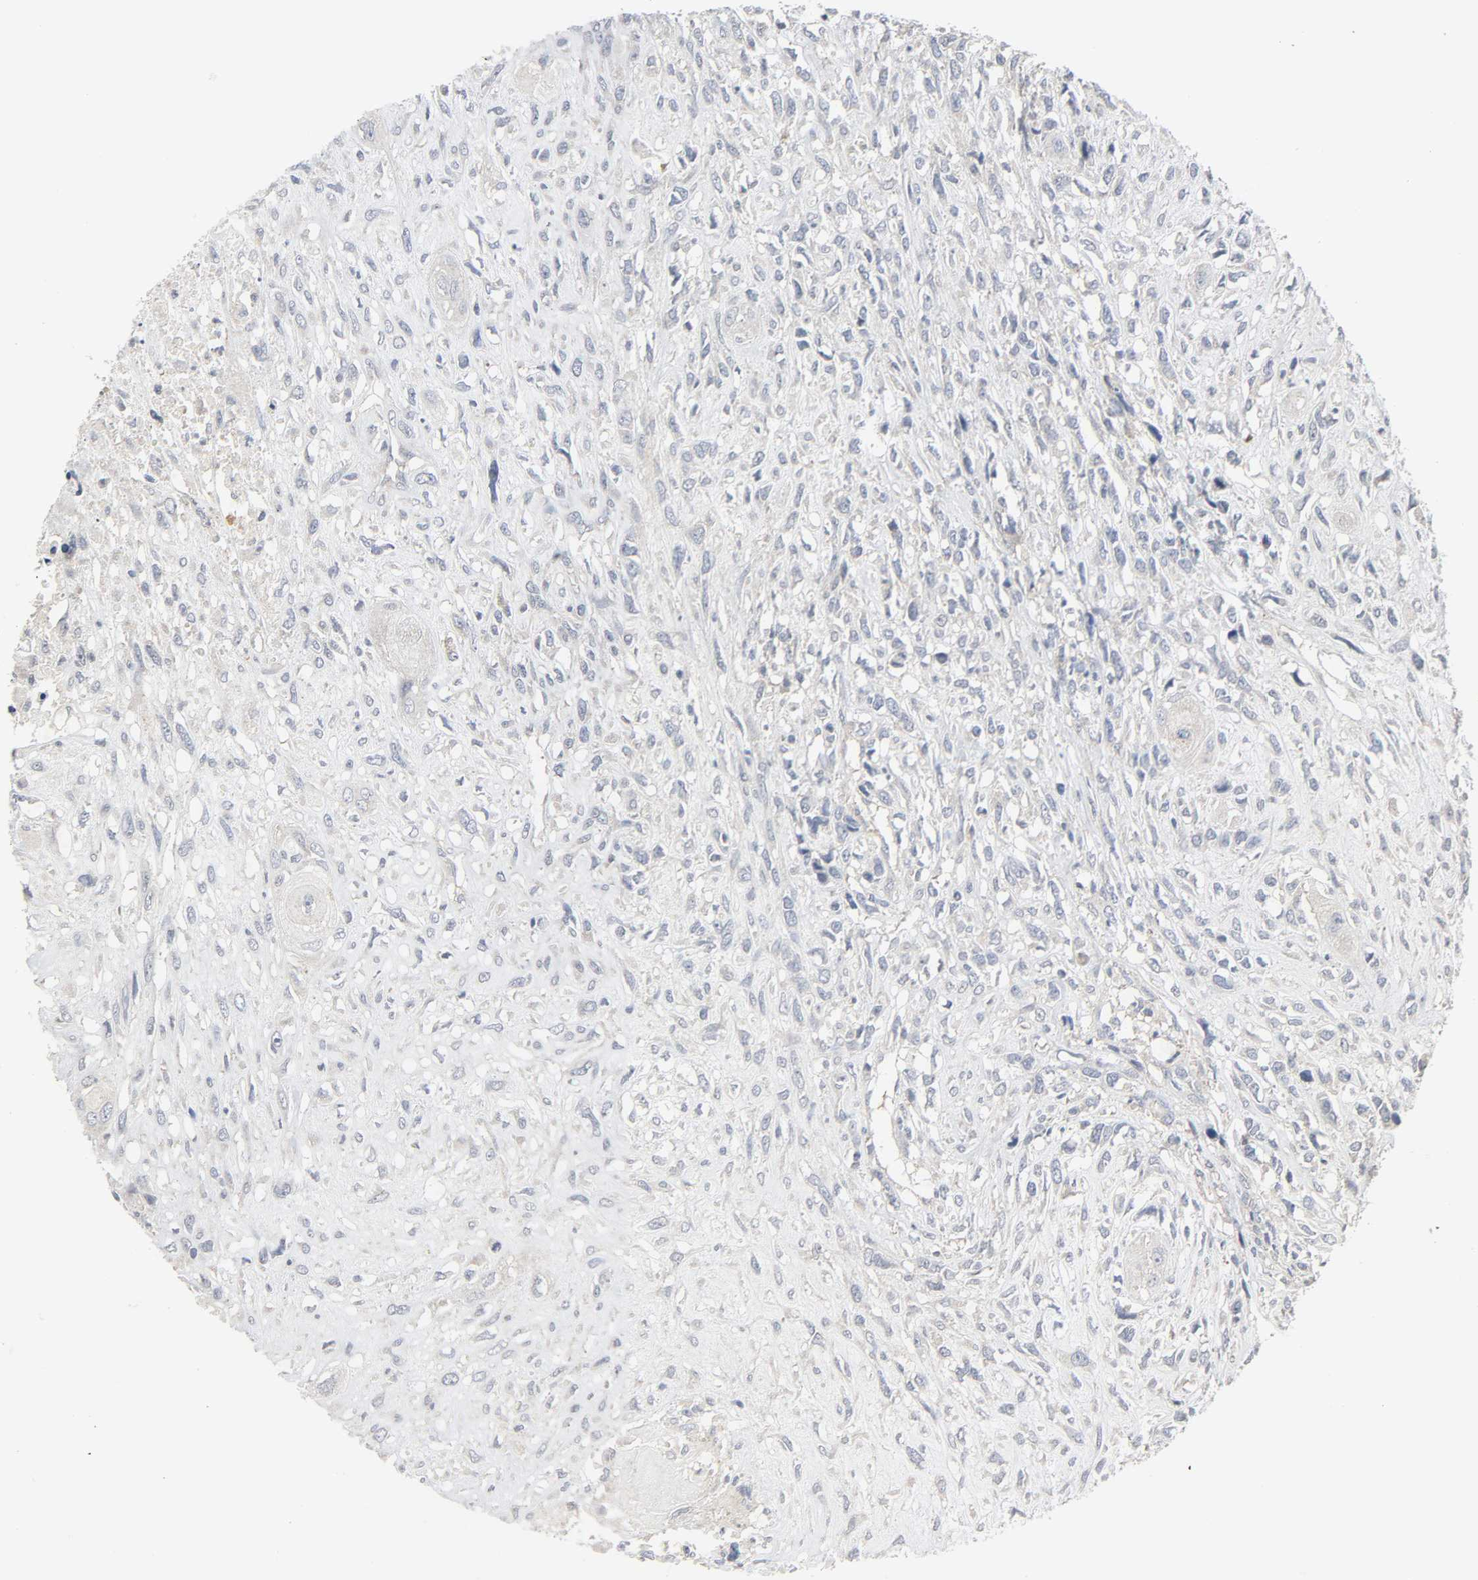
{"staining": {"intensity": "weak", "quantity": "25%-75%", "location": "cytoplasmic/membranous"}, "tissue": "head and neck cancer", "cell_type": "Tumor cells", "image_type": "cancer", "snomed": [{"axis": "morphology", "description": "Necrosis, NOS"}, {"axis": "morphology", "description": "Neoplasm, malignant, NOS"}, {"axis": "topography", "description": "Salivary gland"}, {"axis": "topography", "description": "Head-Neck"}], "caption": "An immunohistochemistry (IHC) histopathology image of tumor tissue is shown. Protein staining in brown labels weak cytoplasmic/membranous positivity in head and neck malignant neoplasm within tumor cells. (DAB (3,3'-diaminobenzidine) IHC with brightfield microscopy, high magnification).", "gene": "CLIP1", "patient": {"sex": "male", "age": 43}}